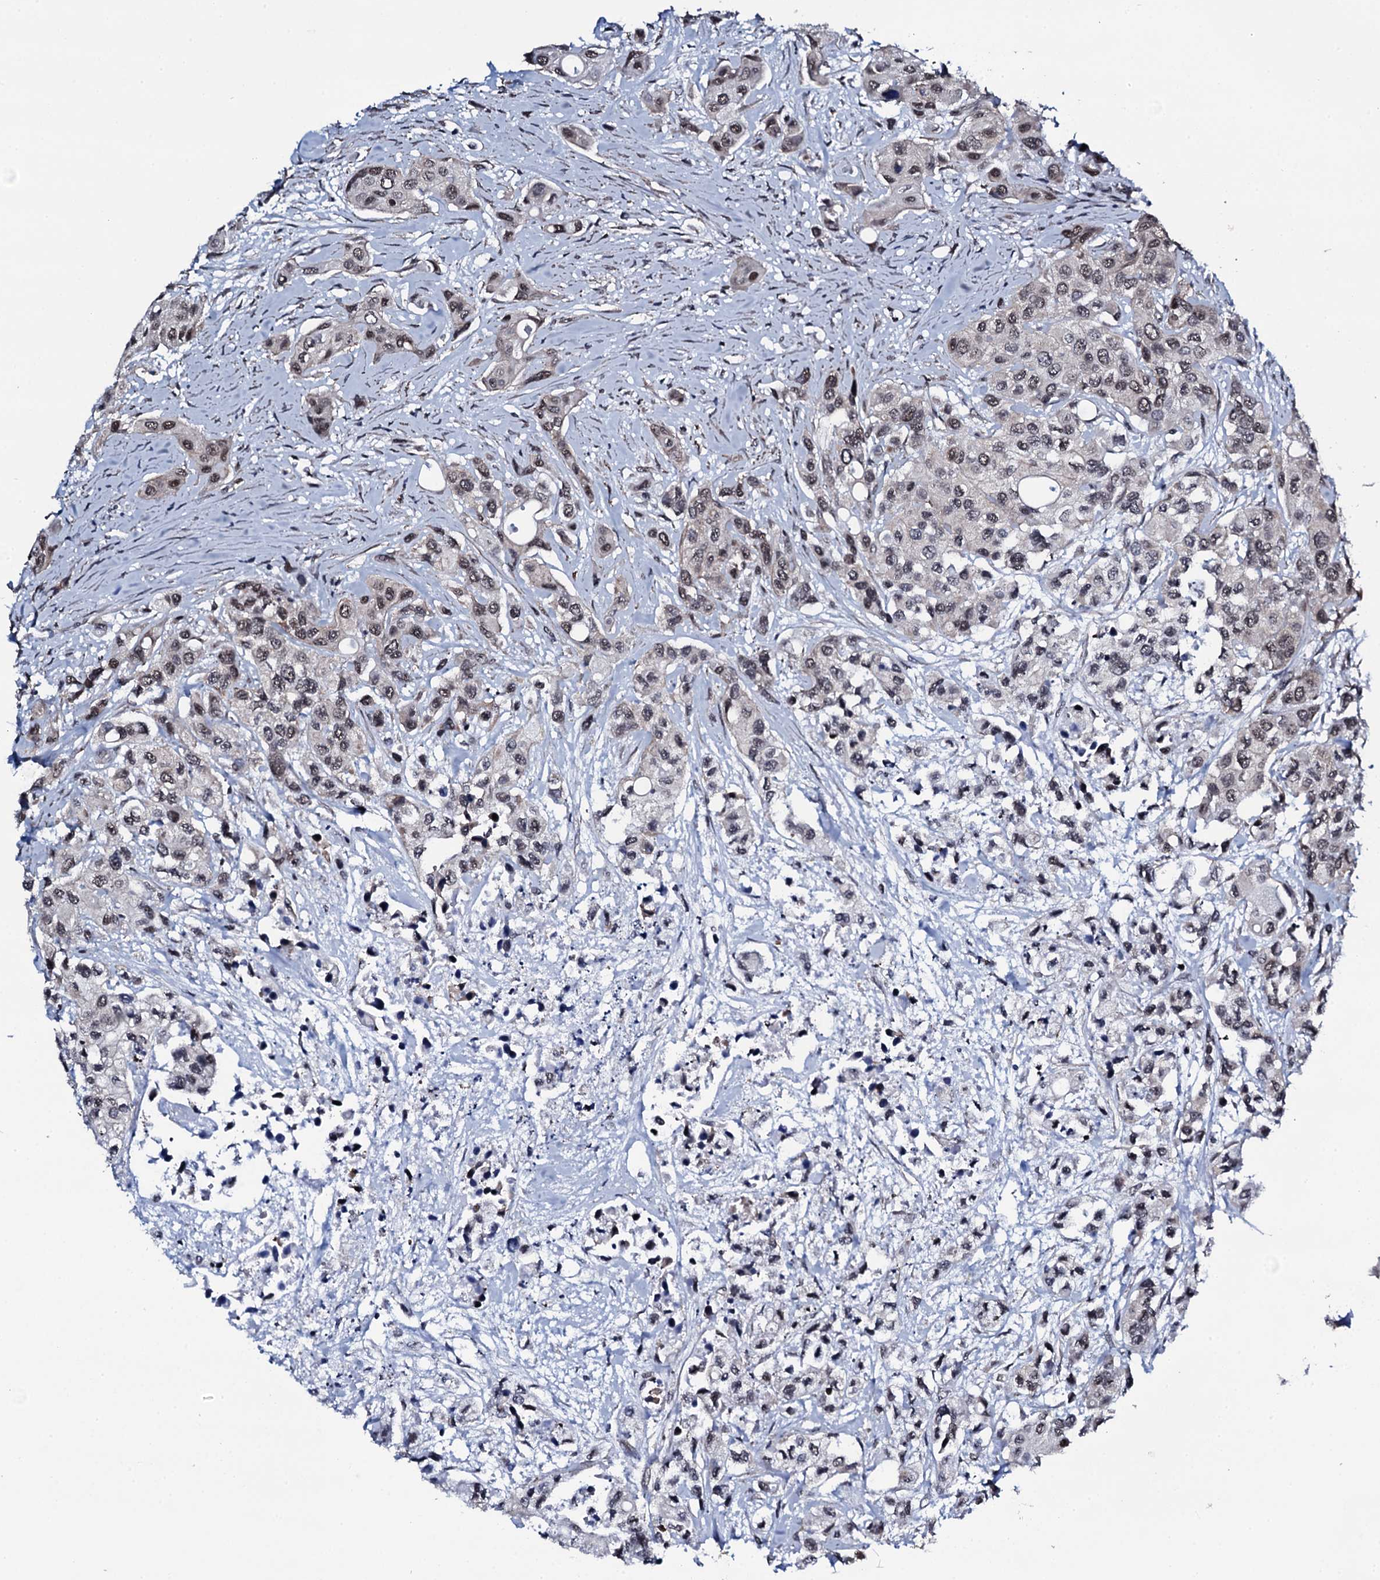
{"staining": {"intensity": "moderate", "quantity": ">75%", "location": "nuclear"}, "tissue": "urothelial cancer", "cell_type": "Tumor cells", "image_type": "cancer", "snomed": [{"axis": "morphology", "description": "Normal tissue, NOS"}, {"axis": "morphology", "description": "Urothelial carcinoma, High grade"}, {"axis": "topography", "description": "Vascular tissue"}, {"axis": "topography", "description": "Urinary bladder"}], "caption": "DAB immunohistochemical staining of human high-grade urothelial carcinoma exhibits moderate nuclear protein positivity in about >75% of tumor cells.", "gene": "CWC15", "patient": {"sex": "female", "age": 56}}